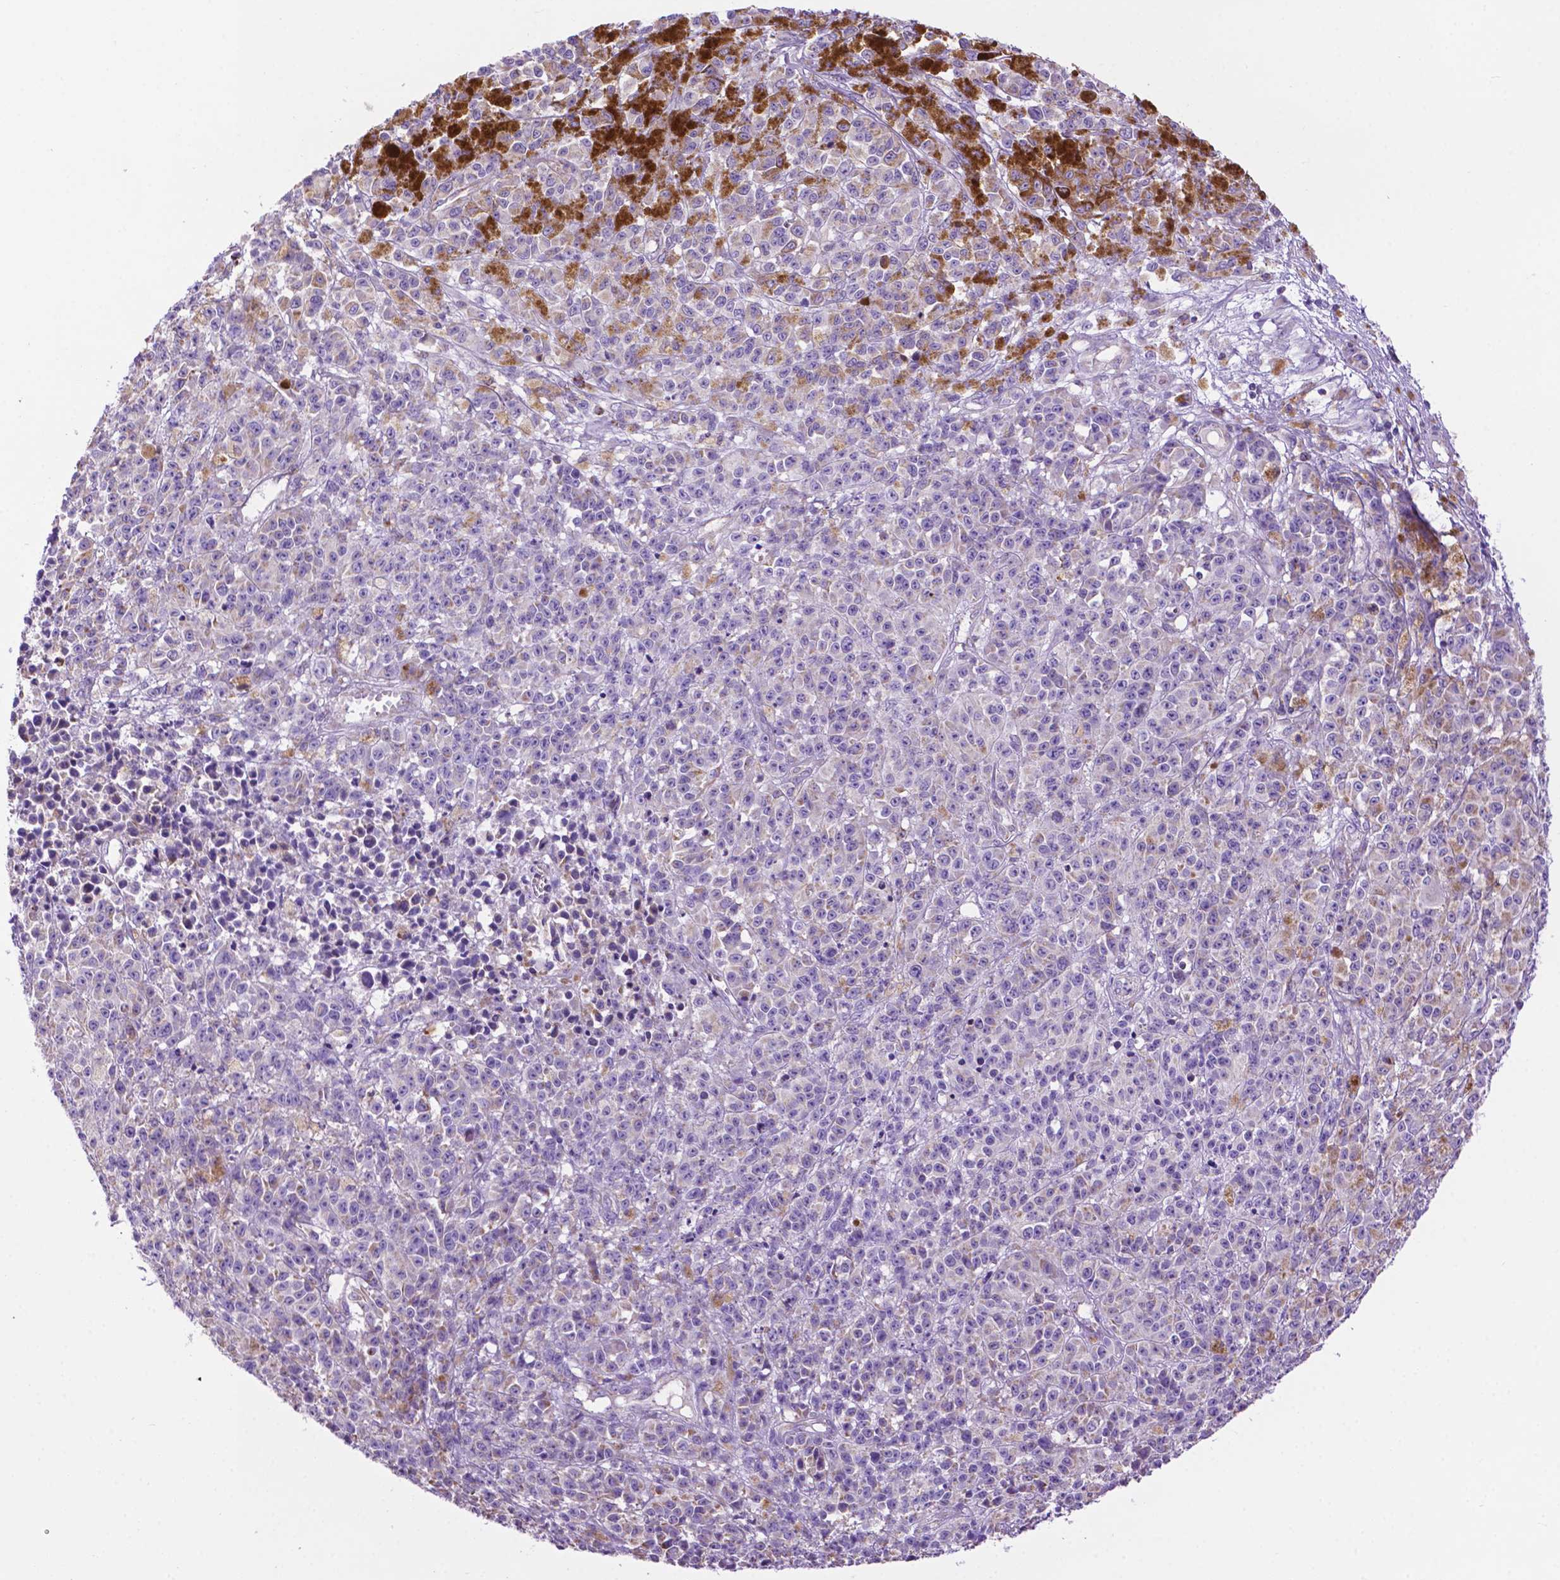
{"staining": {"intensity": "negative", "quantity": "none", "location": "none"}, "tissue": "melanoma", "cell_type": "Tumor cells", "image_type": "cancer", "snomed": [{"axis": "morphology", "description": "Malignant melanoma, NOS"}, {"axis": "topography", "description": "Skin"}], "caption": "A micrograph of human malignant melanoma is negative for staining in tumor cells. Nuclei are stained in blue.", "gene": "PHYHIP", "patient": {"sex": "female", "age": 58}}